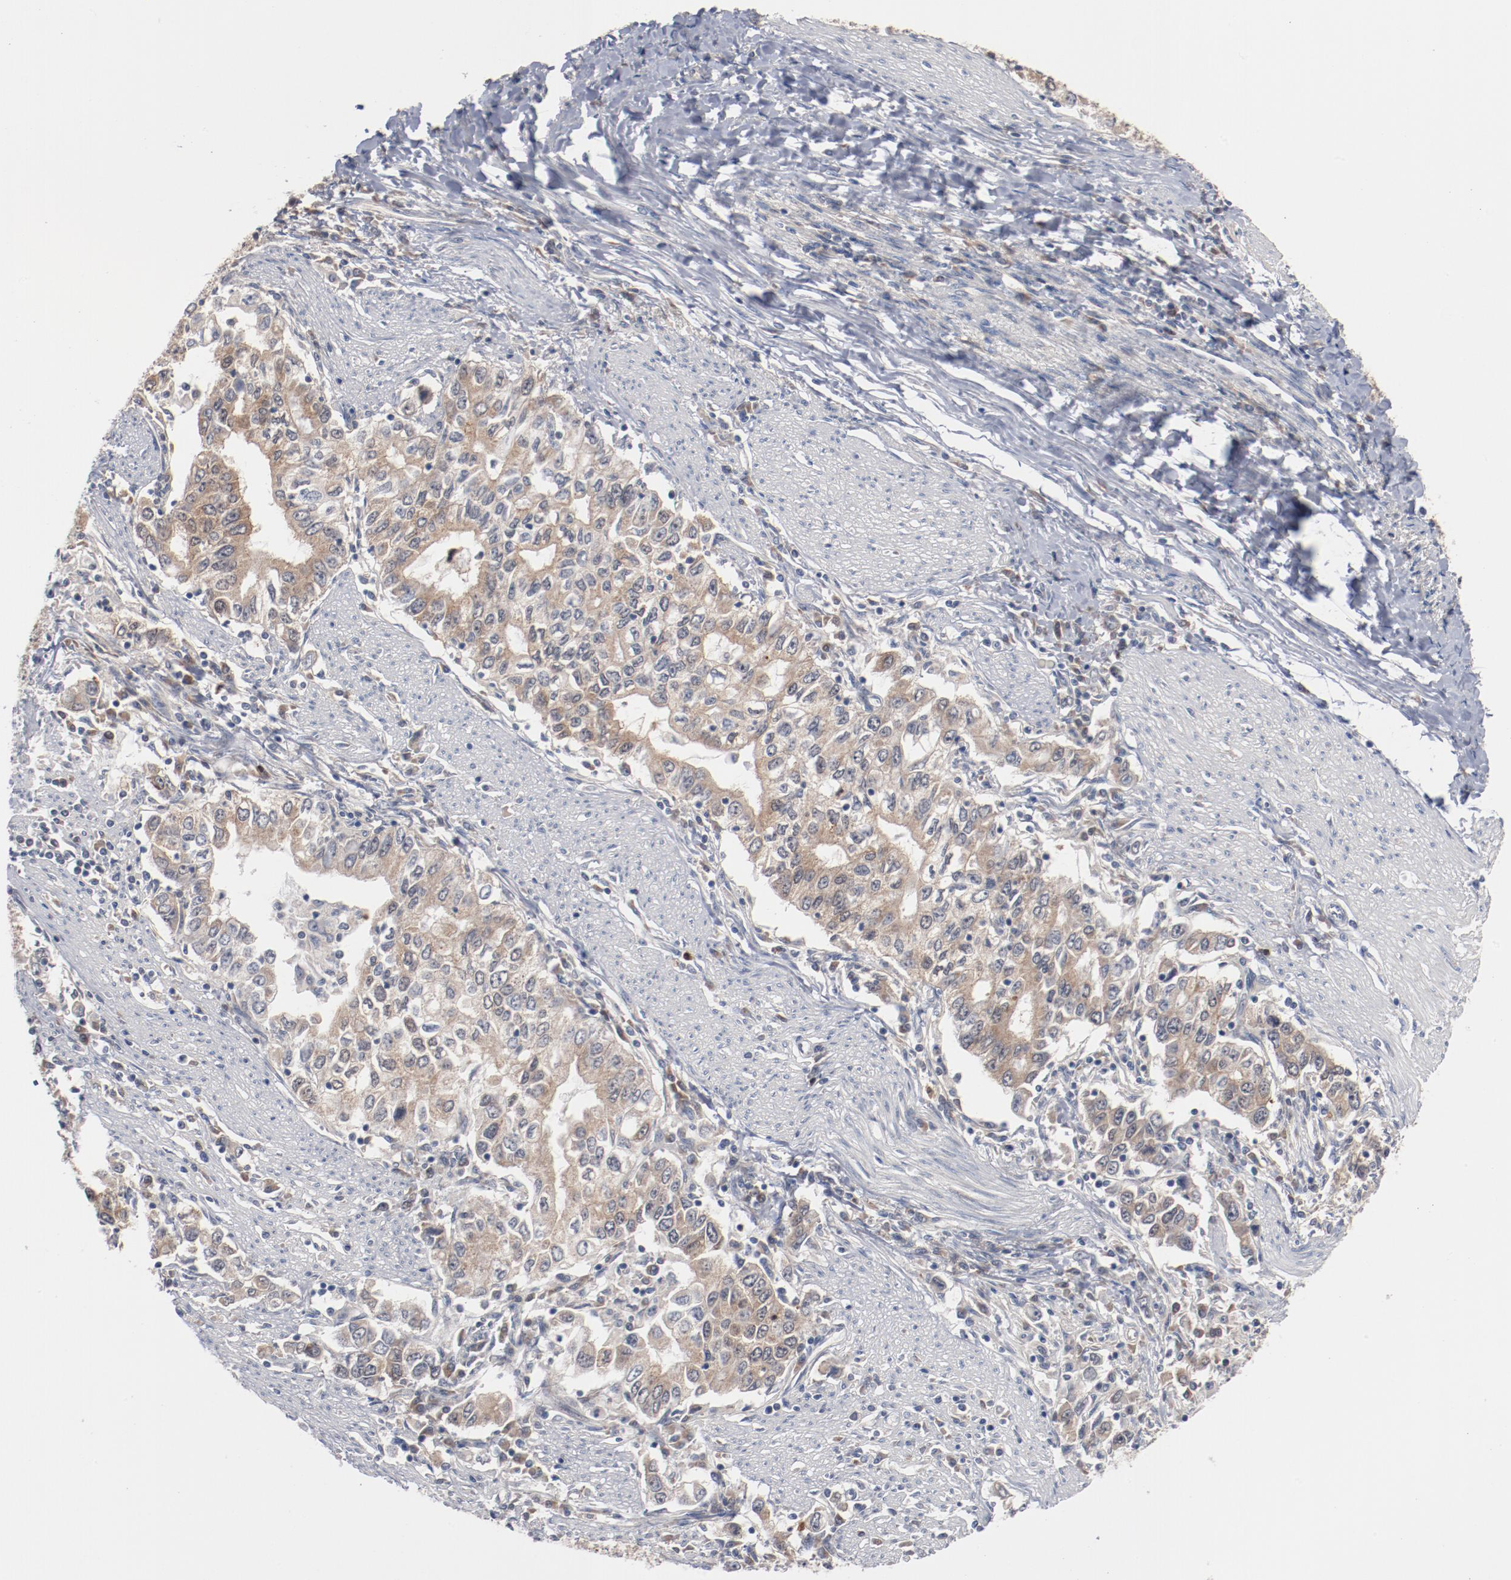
{"staining": {"intensity": "moderate", "quantity": ">75%", "location": "cytoplasmic/membranous"}, "tissue": "stomach cancer", "cell_type": "Tumor cells", "image_type": "cancer", "snomed": [{"axis": "morphology", "description": "Adenocarcinoma, NOS"}, {"axis": "topography", "description": "Stomach, lower"}], "caption": "Stomach cancer tissue reveals moderate cytoplasmic/membranous positivity in approximately >75% of tumor cells", "gene": "RNASE11", "patient": {"sex": "female", "age": 72}}